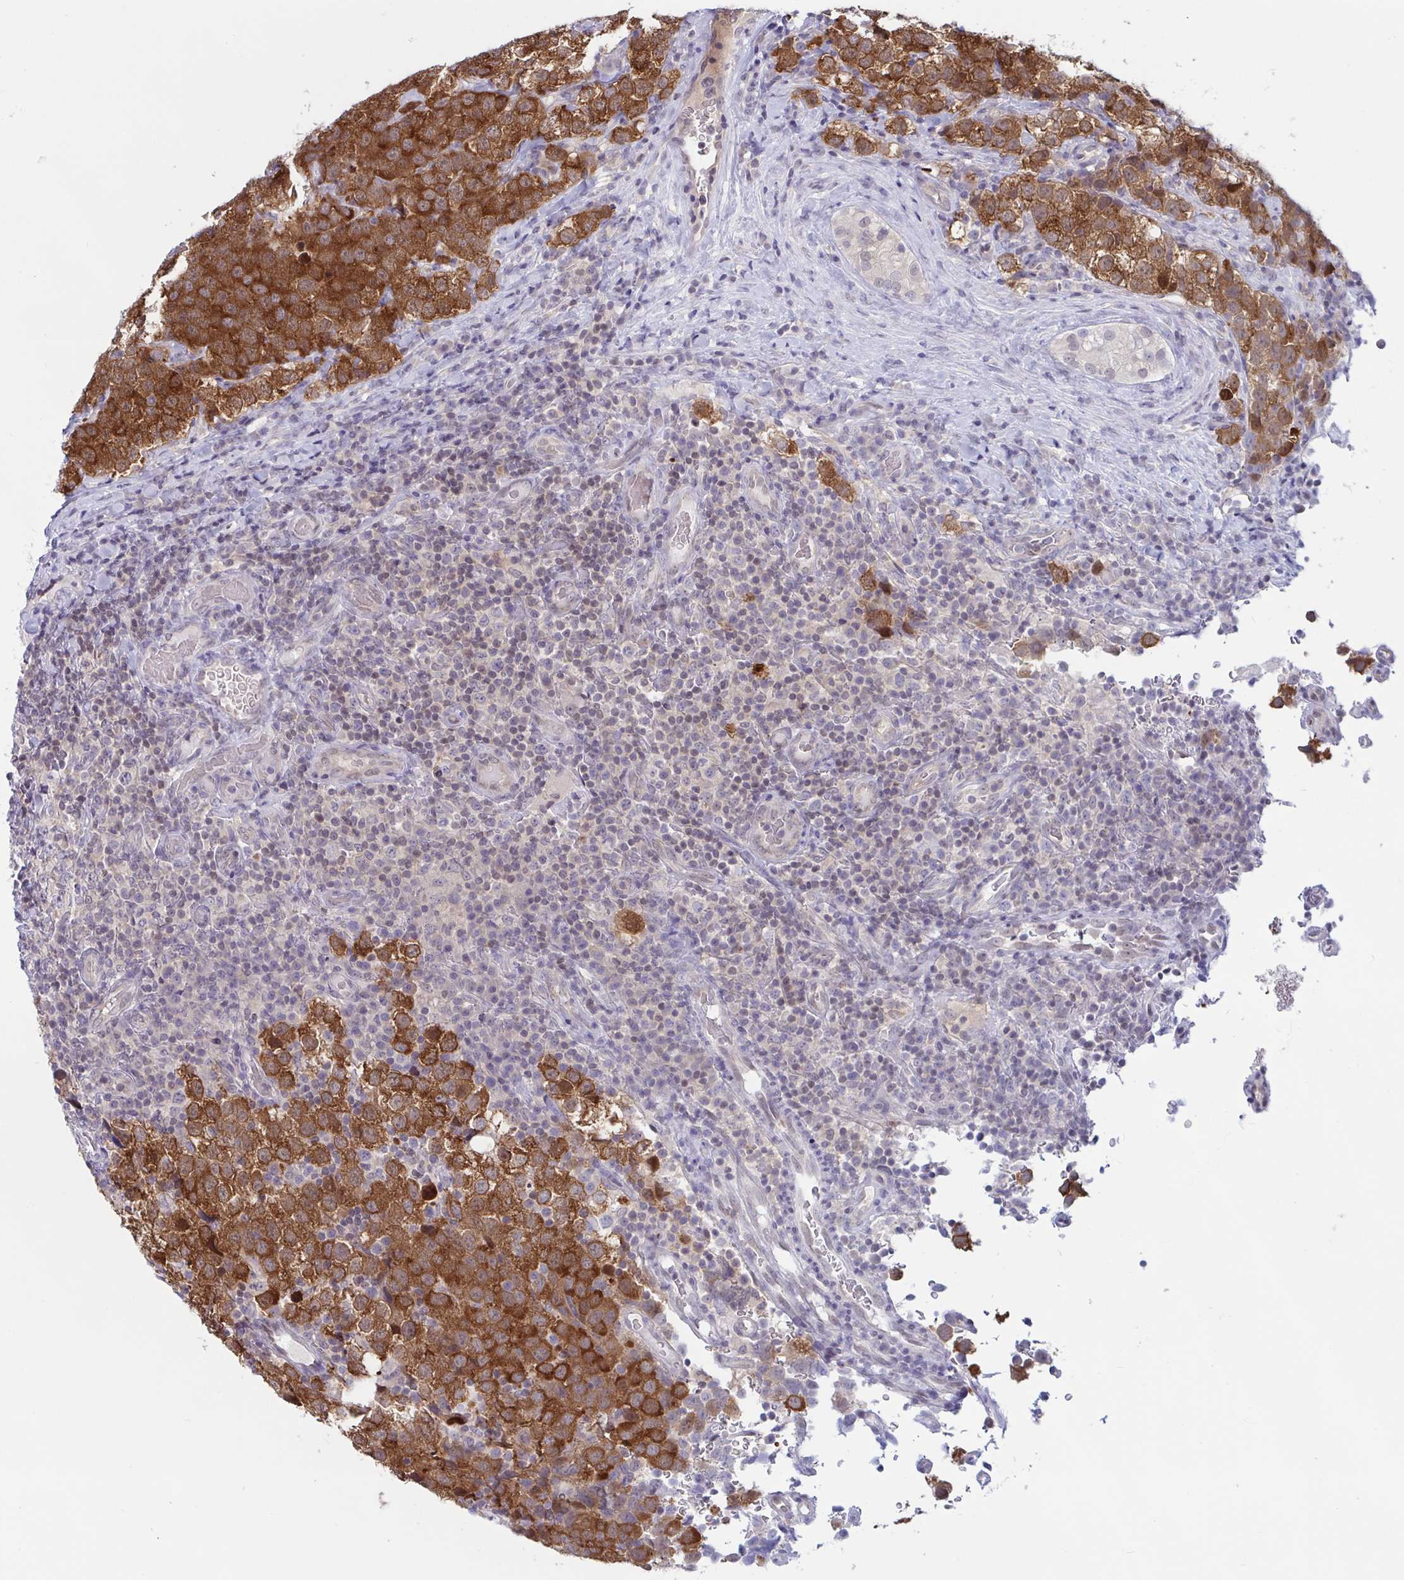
{"staining": {"intensity": "strong", "quantity": ">75%", "location": "cytoplasmic/membranous"}, "tissue": "testis cancer", "cell_type": "Tumor cells", "image_type": "cancer", "snomed": [{"axis": "morphology", "description": "Seminoma, NOS"}, {"axis": "topography", "description": "Testis"}], "caption": "Seminoma (testis) was stained to show a protein in brown. There is high levels of strong cytoplasmic/membranous staining in approximately >75% of tumor cells.", "gene": "TSN", "patient": {"sex": "male", "age": 34}}